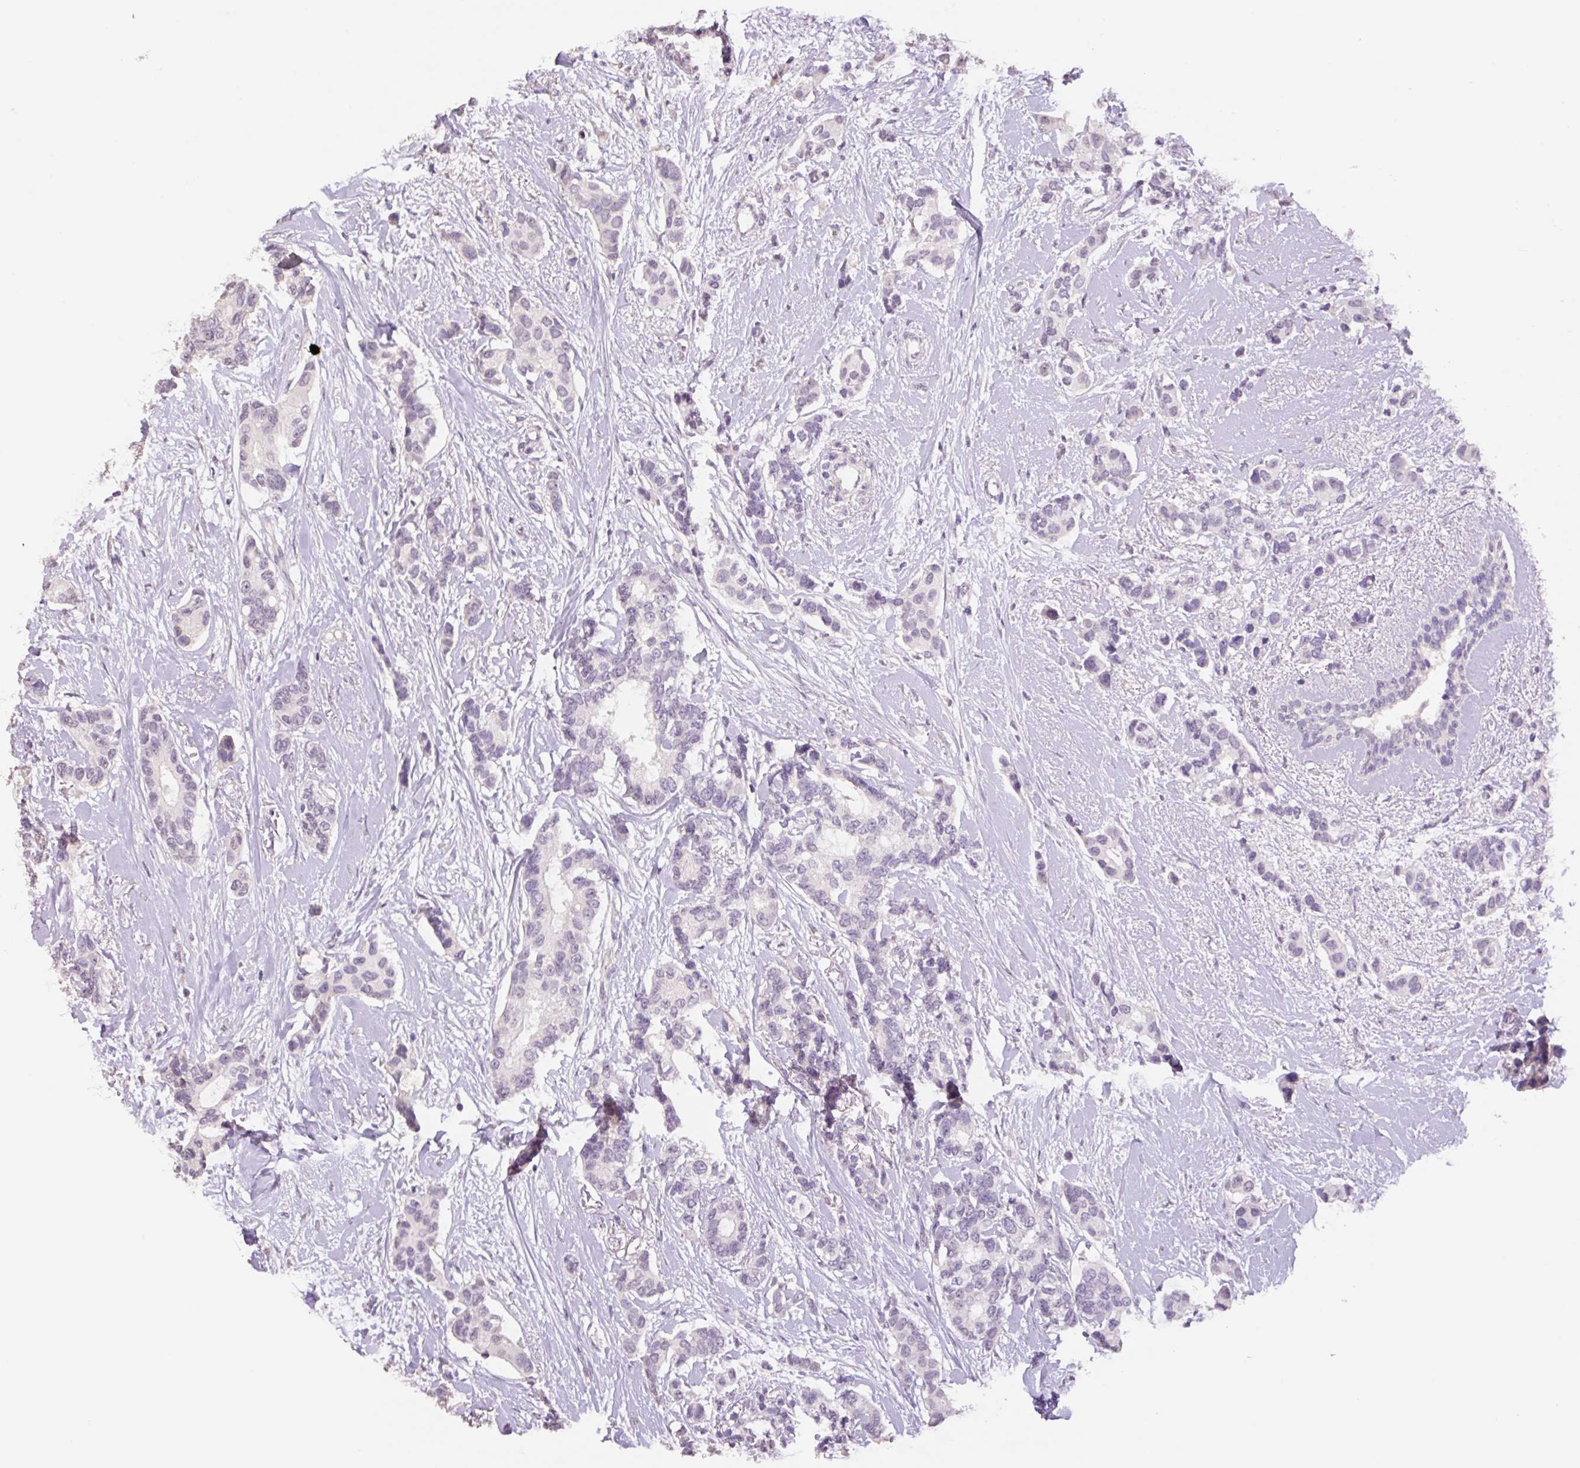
{"staining": {"intensity": "negative", "quantity": "none", "location": "none"}, "tissue": "breast cancer", "cell_type": "Tumor cells", "image_type": "cancer", "snomed": [{"axis": "morphology", "description": "Duct carcinoma"}, {"axis": "topography", "description": "Breast"}], "caption": "This is a photomicrograph of IHC staining of intraductal carcinoma (breast), which shows no positivity in tumor cells.", "gene": "HCRTR2", "patient": {"sex": "female", "age": 73}}